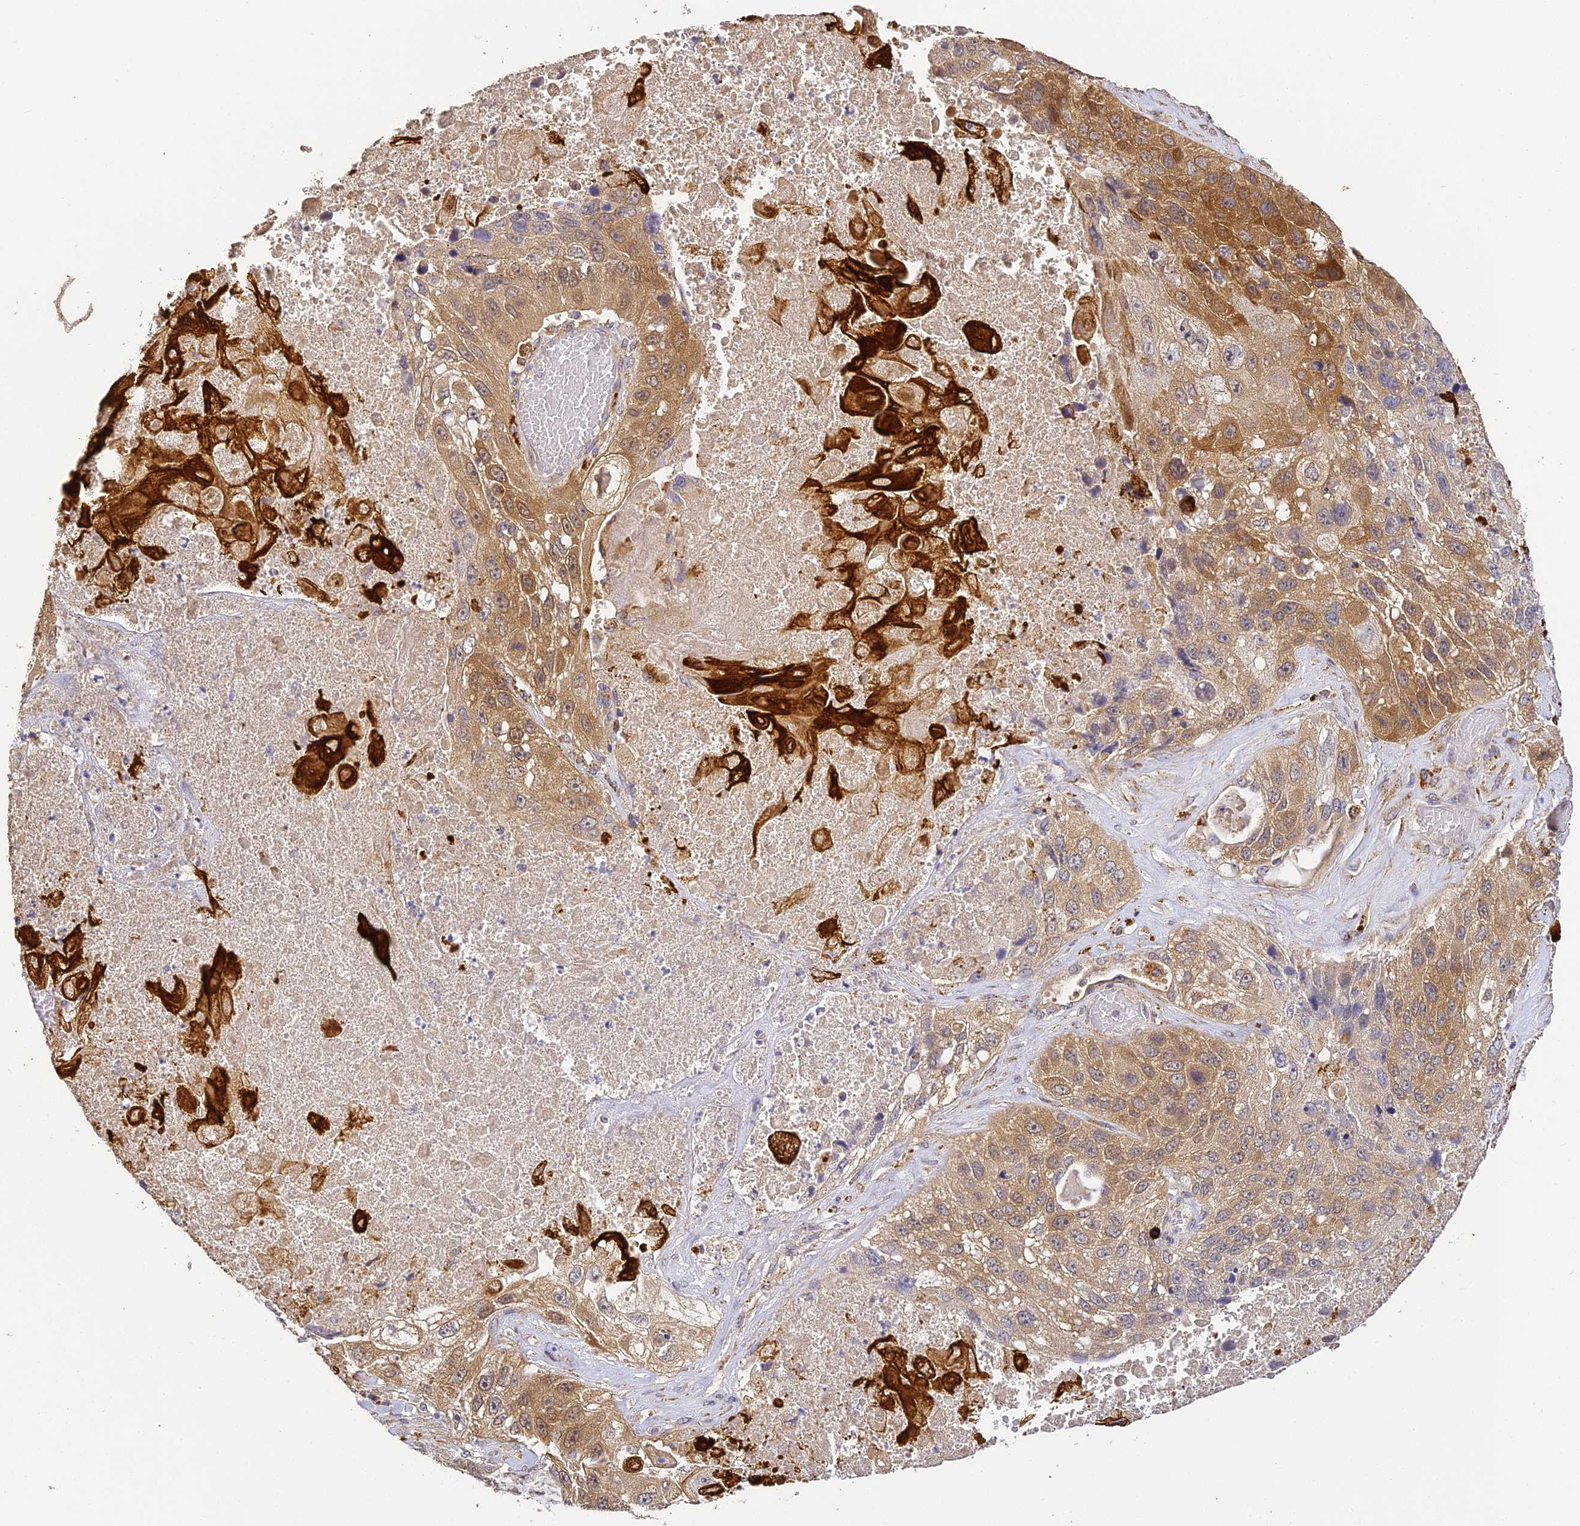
{"staining": {"intensity": "moderate", "quantity": ">75%", "location": "cytoplasmic/membranous,nuclear"}, "tissue": "lung cancer", "cell_type": "Tumor cells", "image_type": "cancer", "snomed": [{"axis": "morphology", "description": "Squamous cell carcinoma, NOS"}, {"axis": "topography", "description": "Lung"}], "caption": "High-magnification brightfield microscopy of lung squamous cell carcinoma stained with DAB (3,3'-diaminobenzidine) (brown) and counterstained with hematoxylin (blue). tumor cells exhibit moderate cytoplasmic/membranous and nuclear positivity is identified in about>75% of cells. (DAB (3,3'-diaminobenzidine) IHC with brightfield microscopy, high magnification).", "gene": "YAE1", "patient": {"sex": "male", "age": 61}}